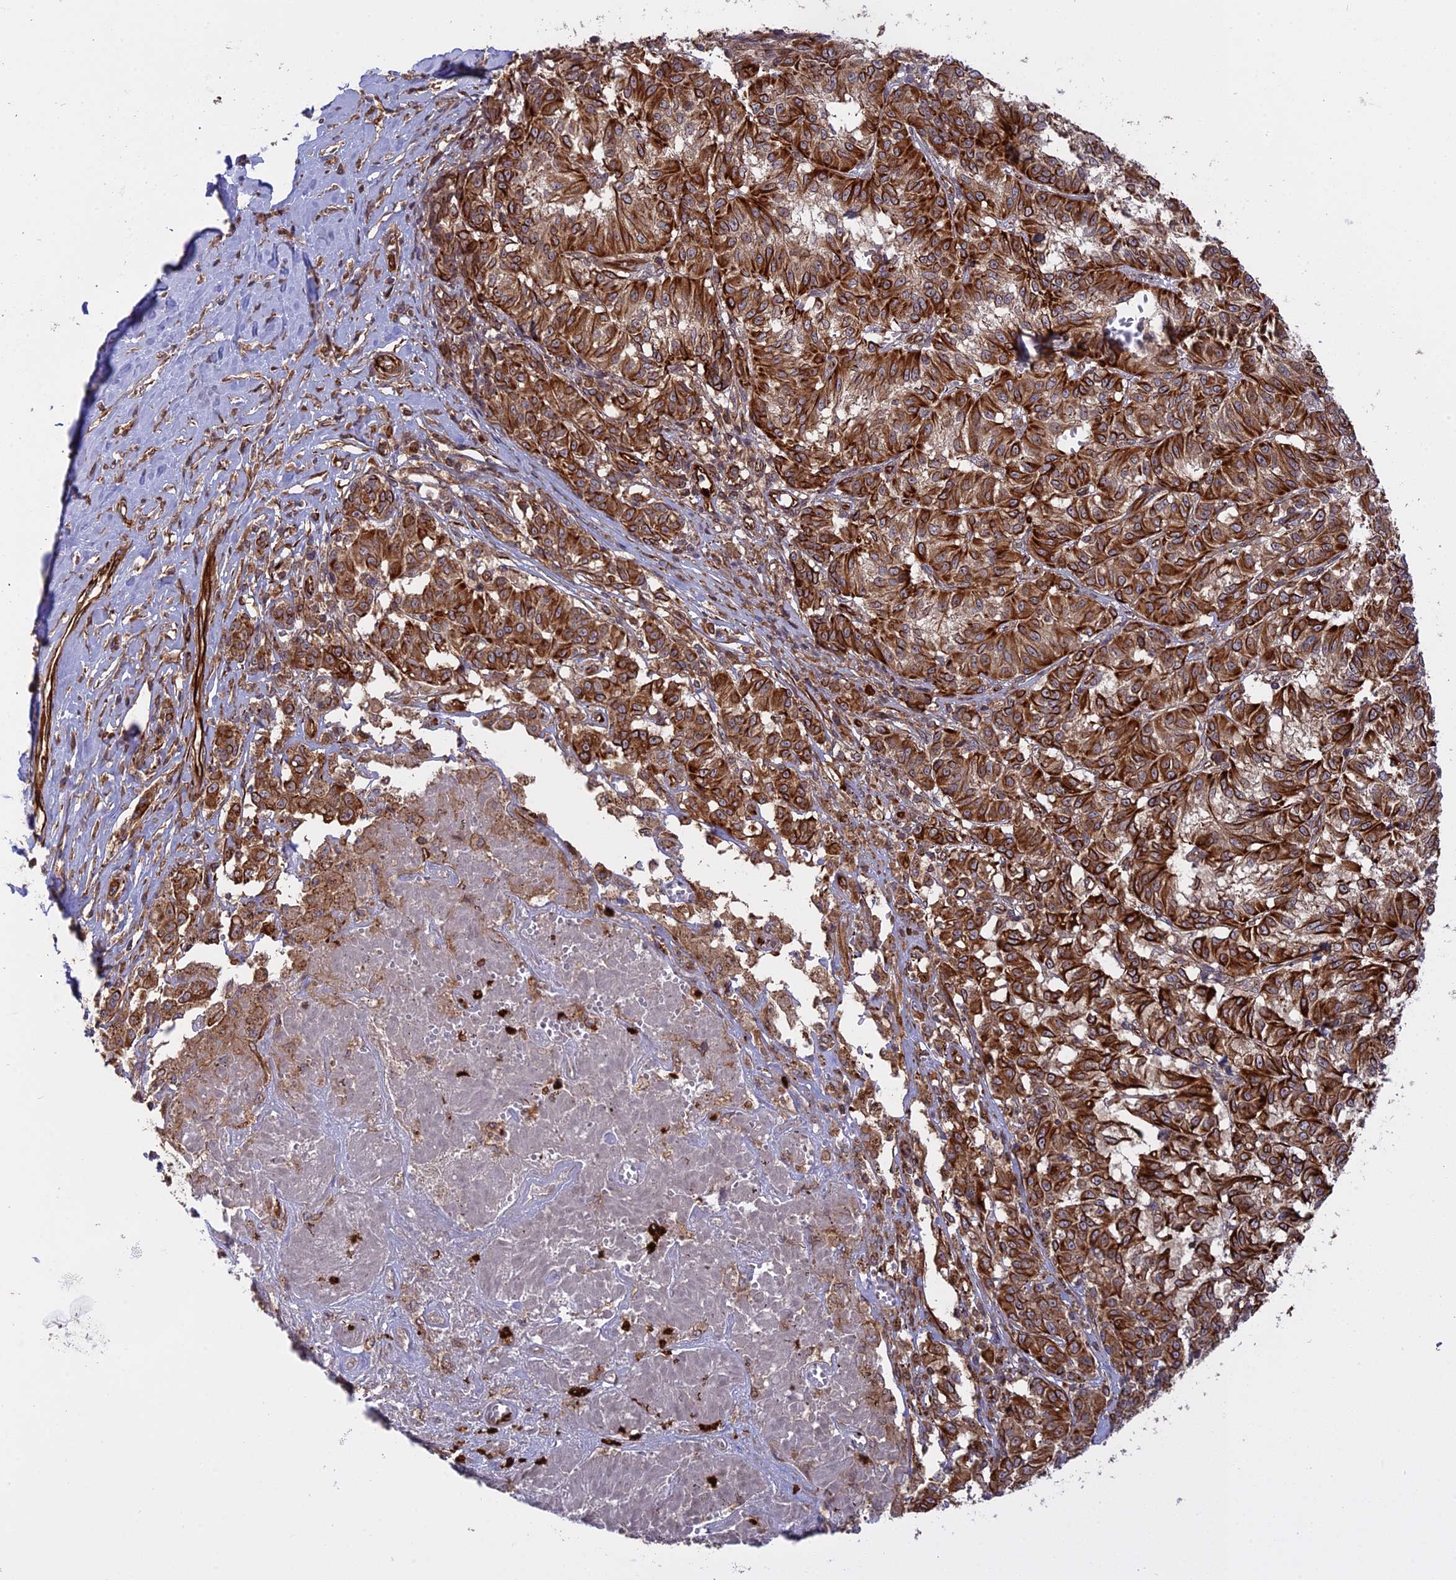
{"staining": {"intensity": "strong", "quantity": ">75%", "location": "cytoplasmic/membranous"}, "tissue": "melanoma", "cell_type": "Tumor cells", "image_type": "cancer", "snomed": [{"axis": "morphology", "description": "Malignant melanoma, NOS"}, {"axis": "topography", "description": "Skin"}], "caption": "This is an image of immunohistochemistry (IHC) staining of melanoma, which shows strong staining in the cytoplasmic/membranous of tumor cells.", "gene": "PHLDB3", "patient": {"sex": "female", "age": 72}}